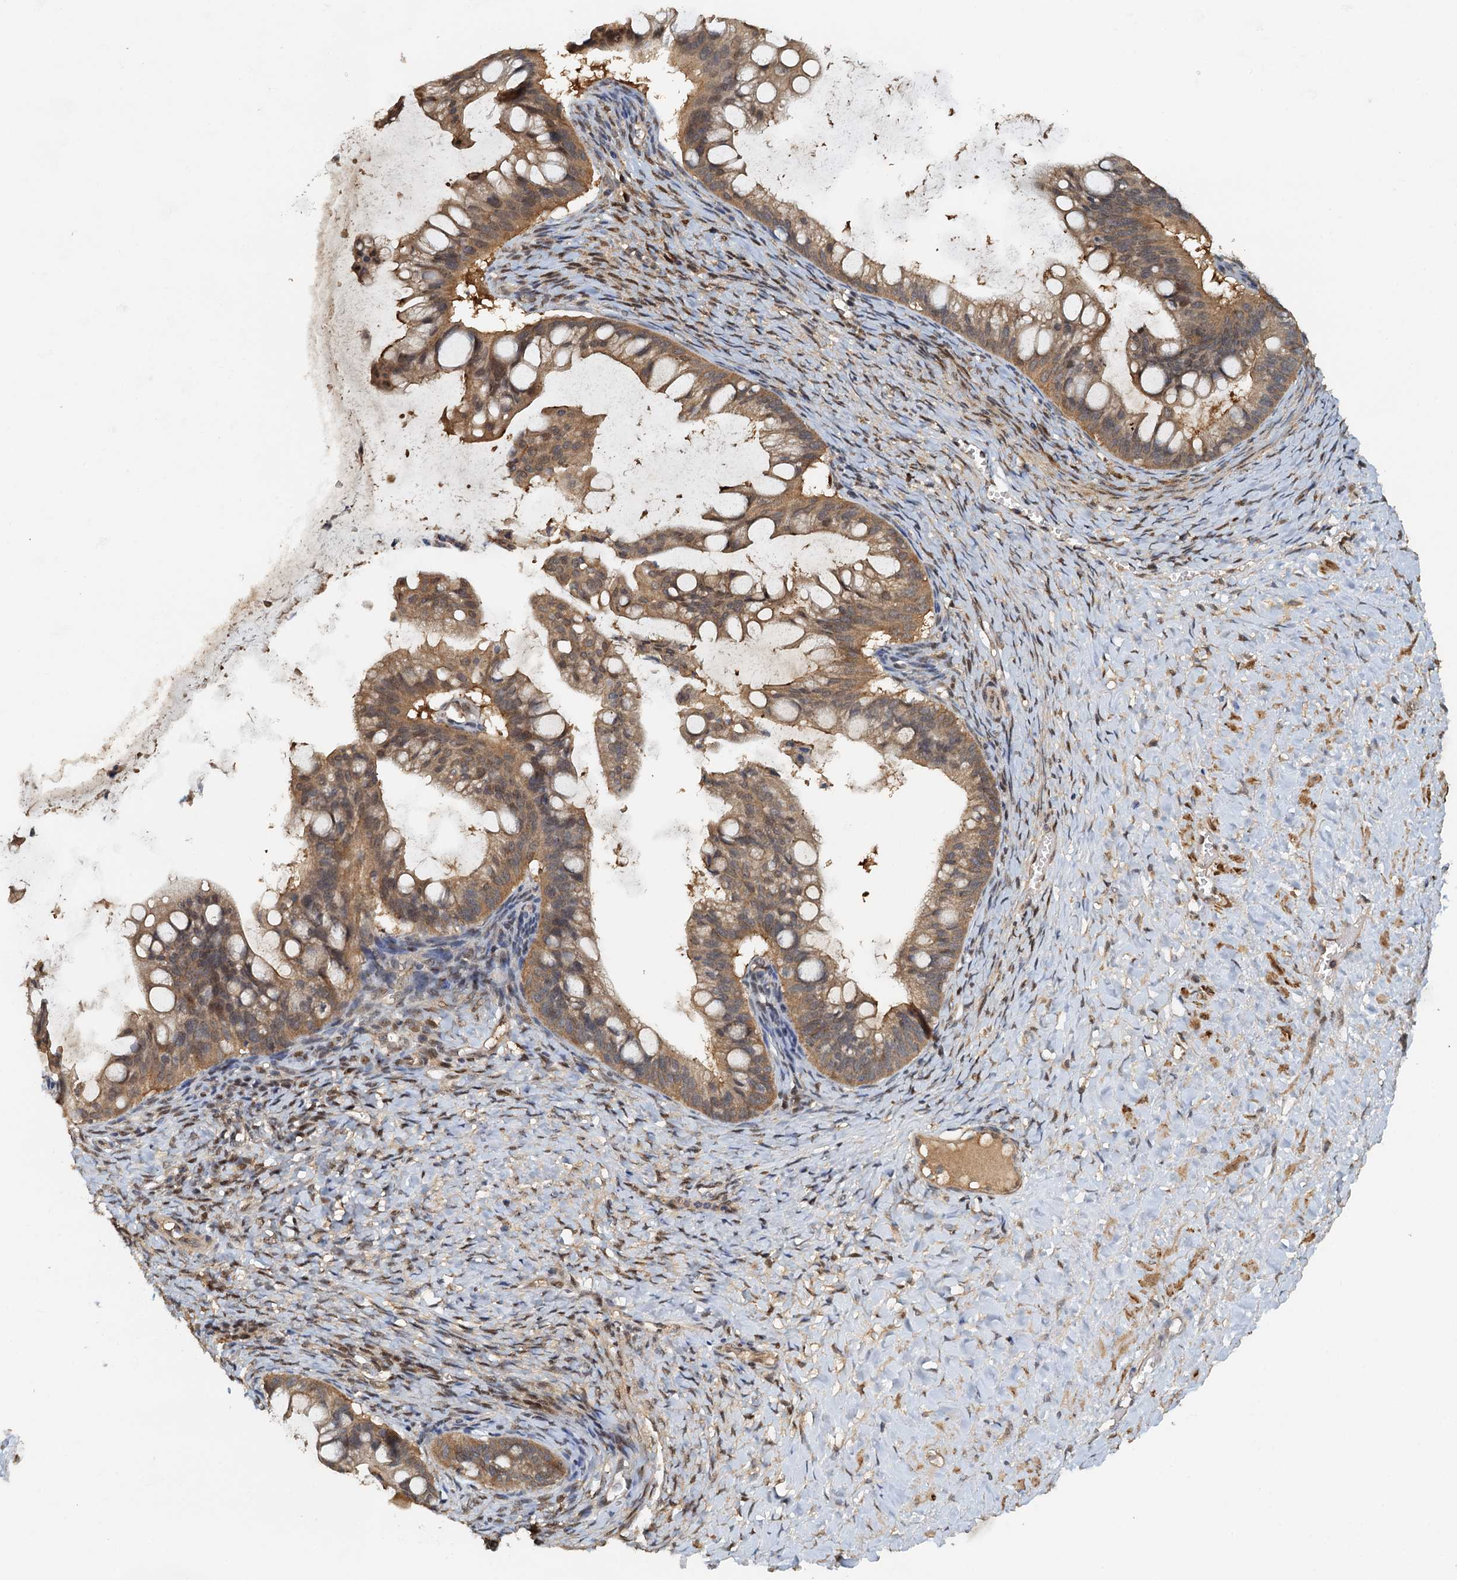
{"staining": {"intensity": "moderate", "quantity": ">75%", "location": "cytoplasmic/membranous"}, "tissue": "ovarian cancer", "cell_type": "Tumor cells", "image_type": "cancer", "snomed": [{"axis": "morphology", "description": "Cystadenocarcinoma, mucinous, NOS"}, {"axis": "topography", "description": "Ovary"}], "caption": "Ovarian mucinous cystadenocarcinoma stained with a protein marker displays moderate staining in tumor cells.", "gene": "UBL7", "patient": {"sex": "female", "age": 73}}